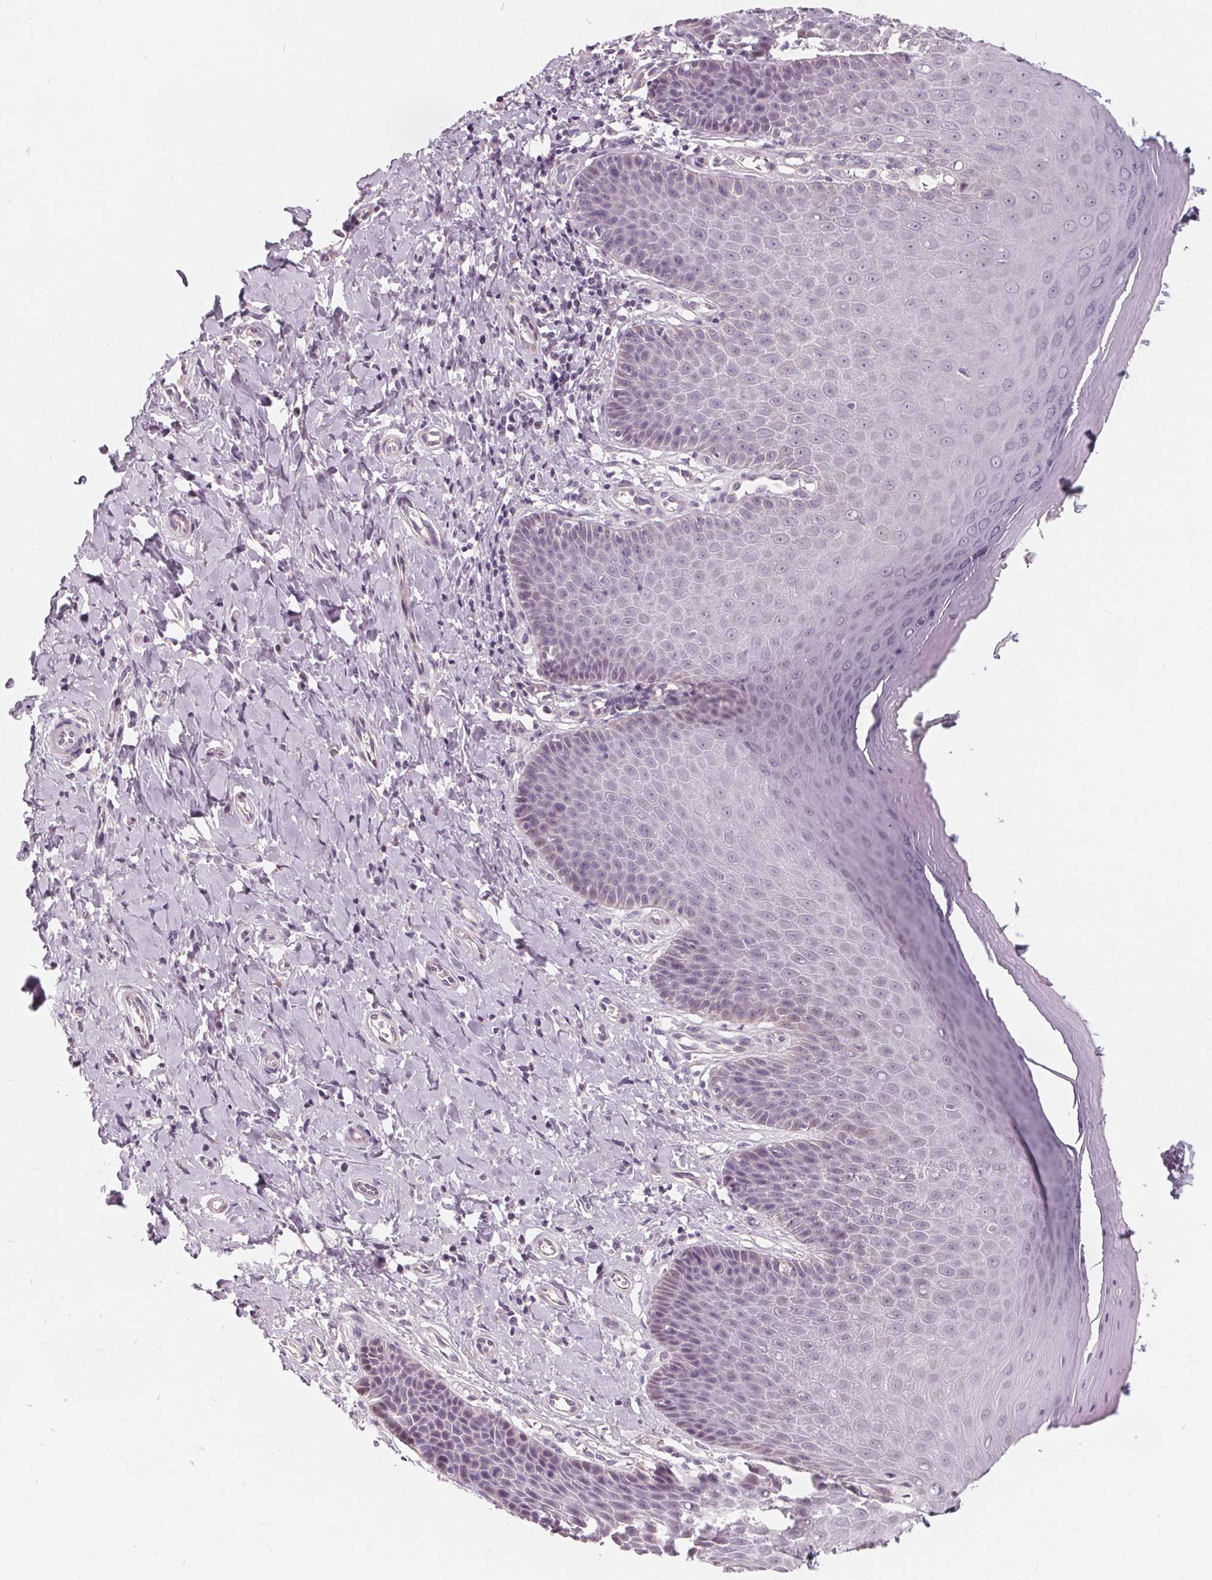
{"staining": {"intensity": "weak", "quantity": "<25%", "location": "cytoplasmic/membranous"}, "tissue": "vagina", "cell_type": "Squamous epithelial cells", "image_type": "normal", "snomed": [{"axis": "morphology", "description": "Normal tissue, NOS"}, {"axis": "topography", "description": "Vagina"}], "caption": "IHC micrograph of normal vagina: human vagina stained with DAB exhibits no significant protein positivity in squamous epithelial cells. (Stains: DAB IHC with hematoxylin counter stain, Microscopy: brightfield microscopy at high magnification).", "gene": "NUP210L", "patient": {"sex": "female", "age": 83}}